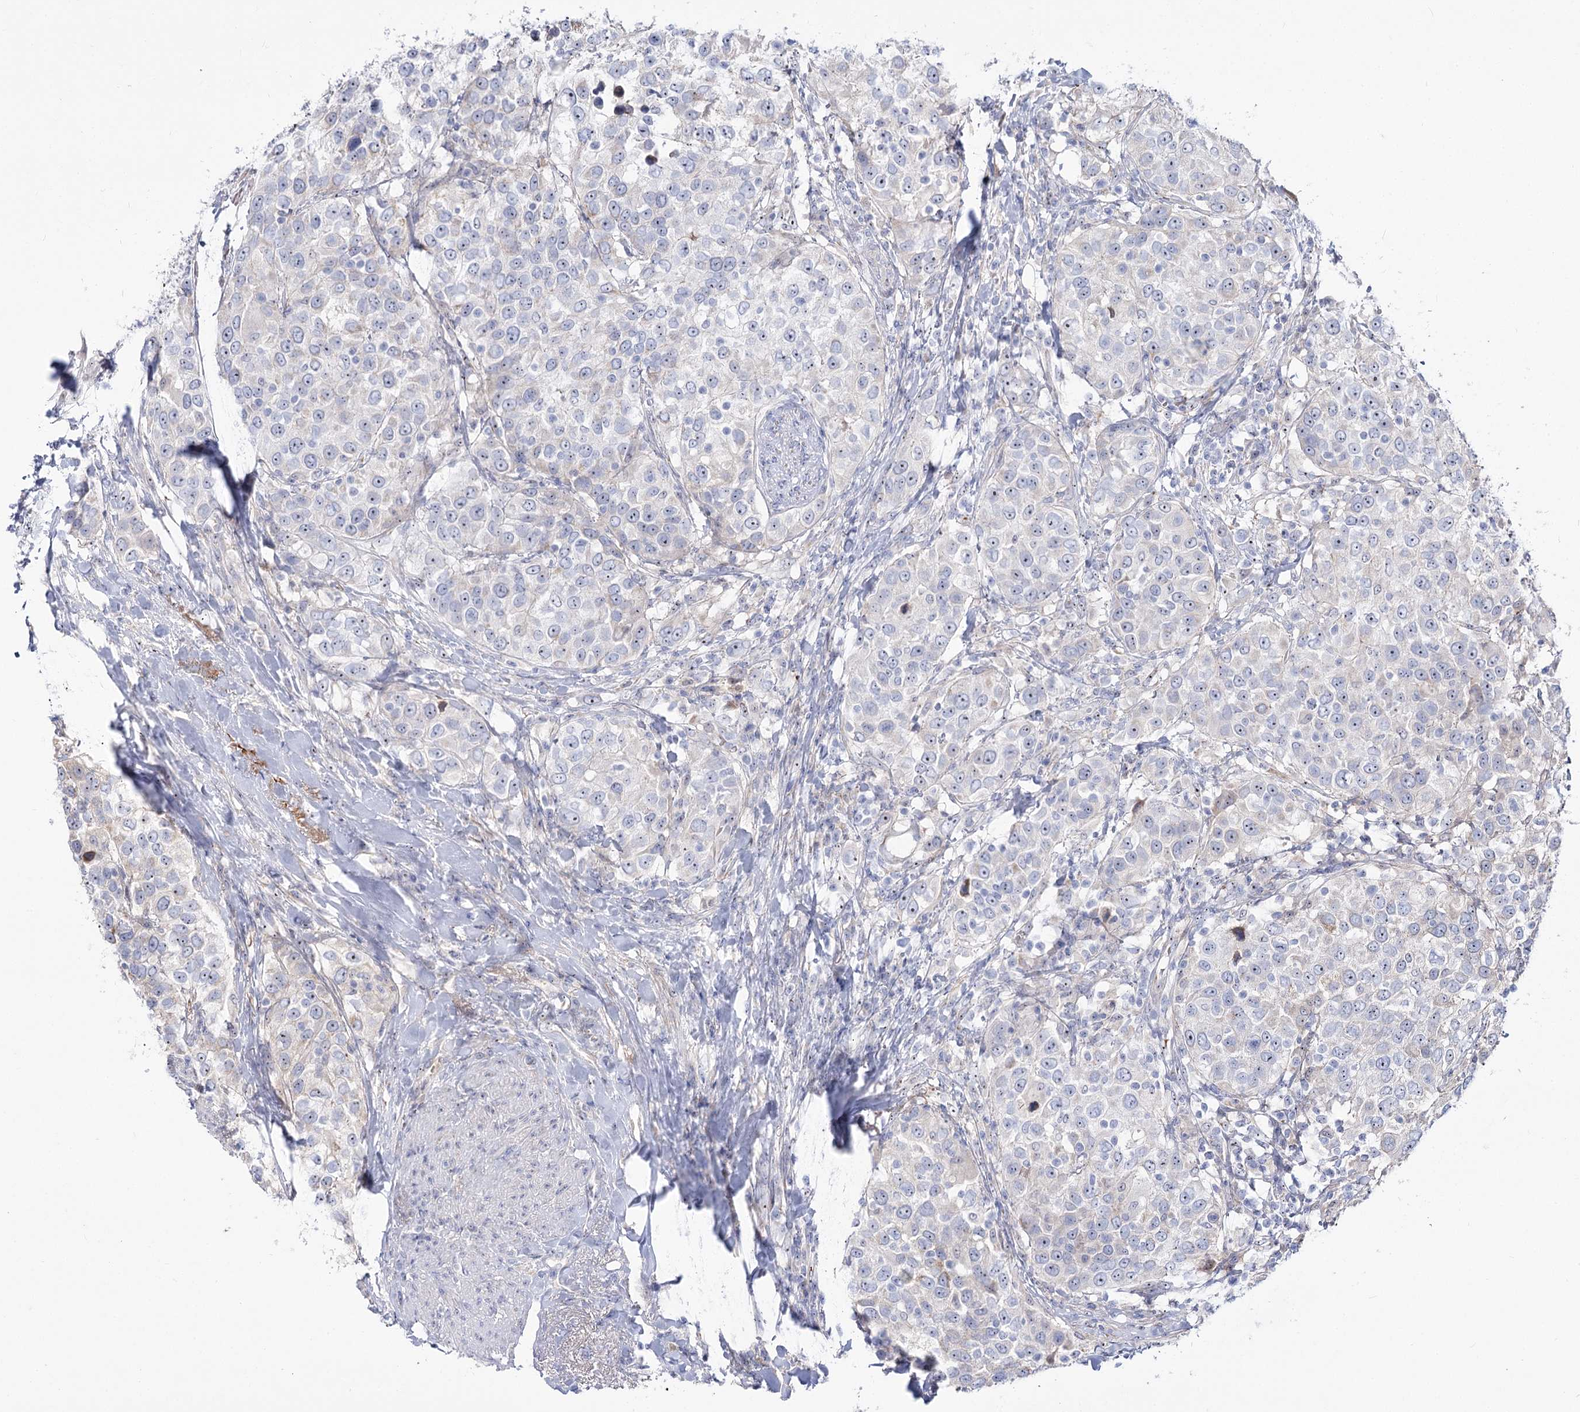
{"staining": {"intensity": "negative", "quantity": "none", "location": "none"}, "tissue": "urothelial cancer", "cell_type": "Tumor cells", "image_type": "cancer", "snomed": [{"axis": "morphology", "description": "Urothelial carcinoma, High grade"}, {"axis": "topography", "description": "Urinary bladder"}], "caption": "Protein analysis of urothelial cancer reveals no significant staining in tumor cells.", "gene": "SUOX", "patient": {"sex": "female", "age": 80}}